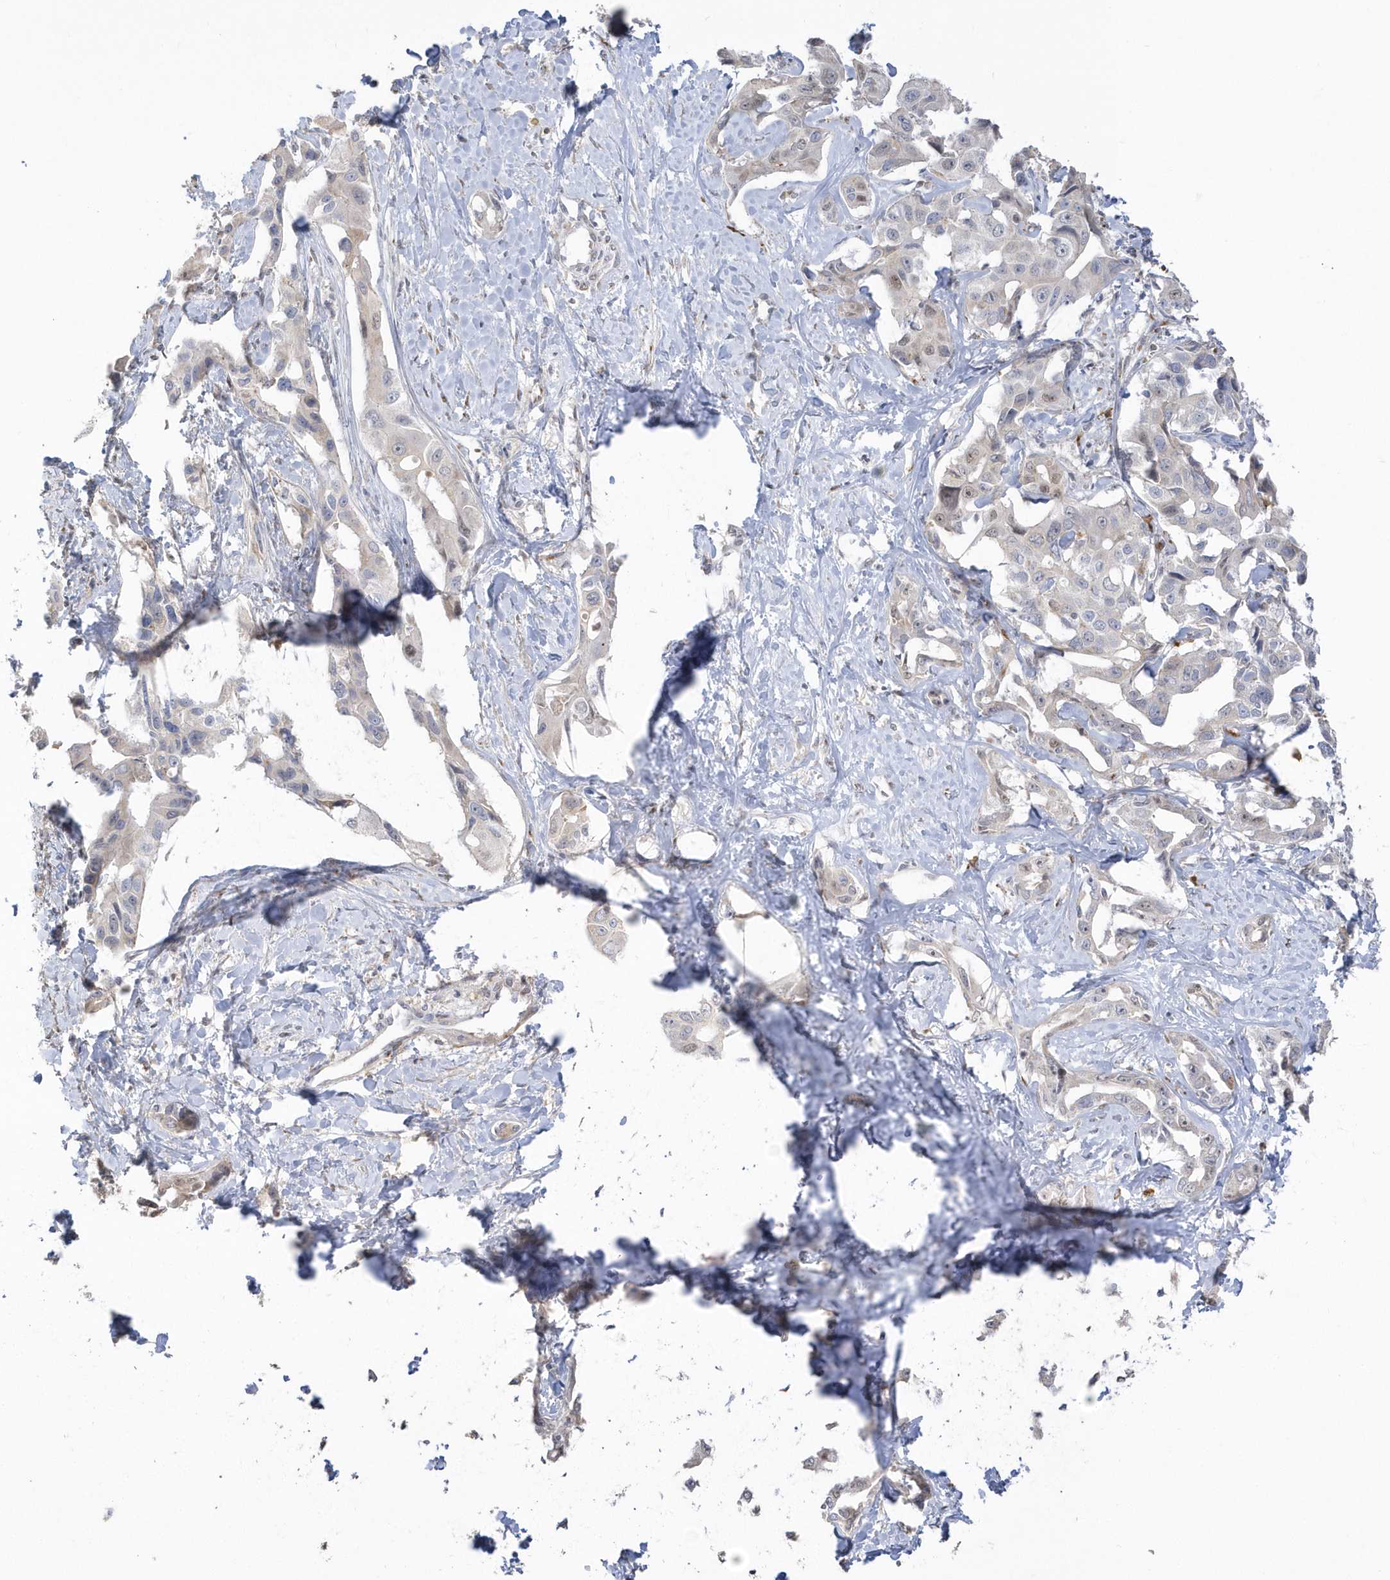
{"staining": {"intensity": "negative", "quantity": "none", "location": "none"}, "tissue": "liver cancer", "cell_type": "Tumor cells", "image_type": "cancer", "snomed": [{"axis": "morphology", "description": "Cholangiocarcinoma"}, {"axis": "topography", "description": "Liver"}], "caption": "Immunohistochemical staining of human liver cancer (cholangiocarcinoma) shows no significant positivity in tumor cells. (DAB immunohistochemistry (IHC) with hematoxylin counter stain).", "gene": "NAF1", "patient": {"sex": "male", "age": 59}}